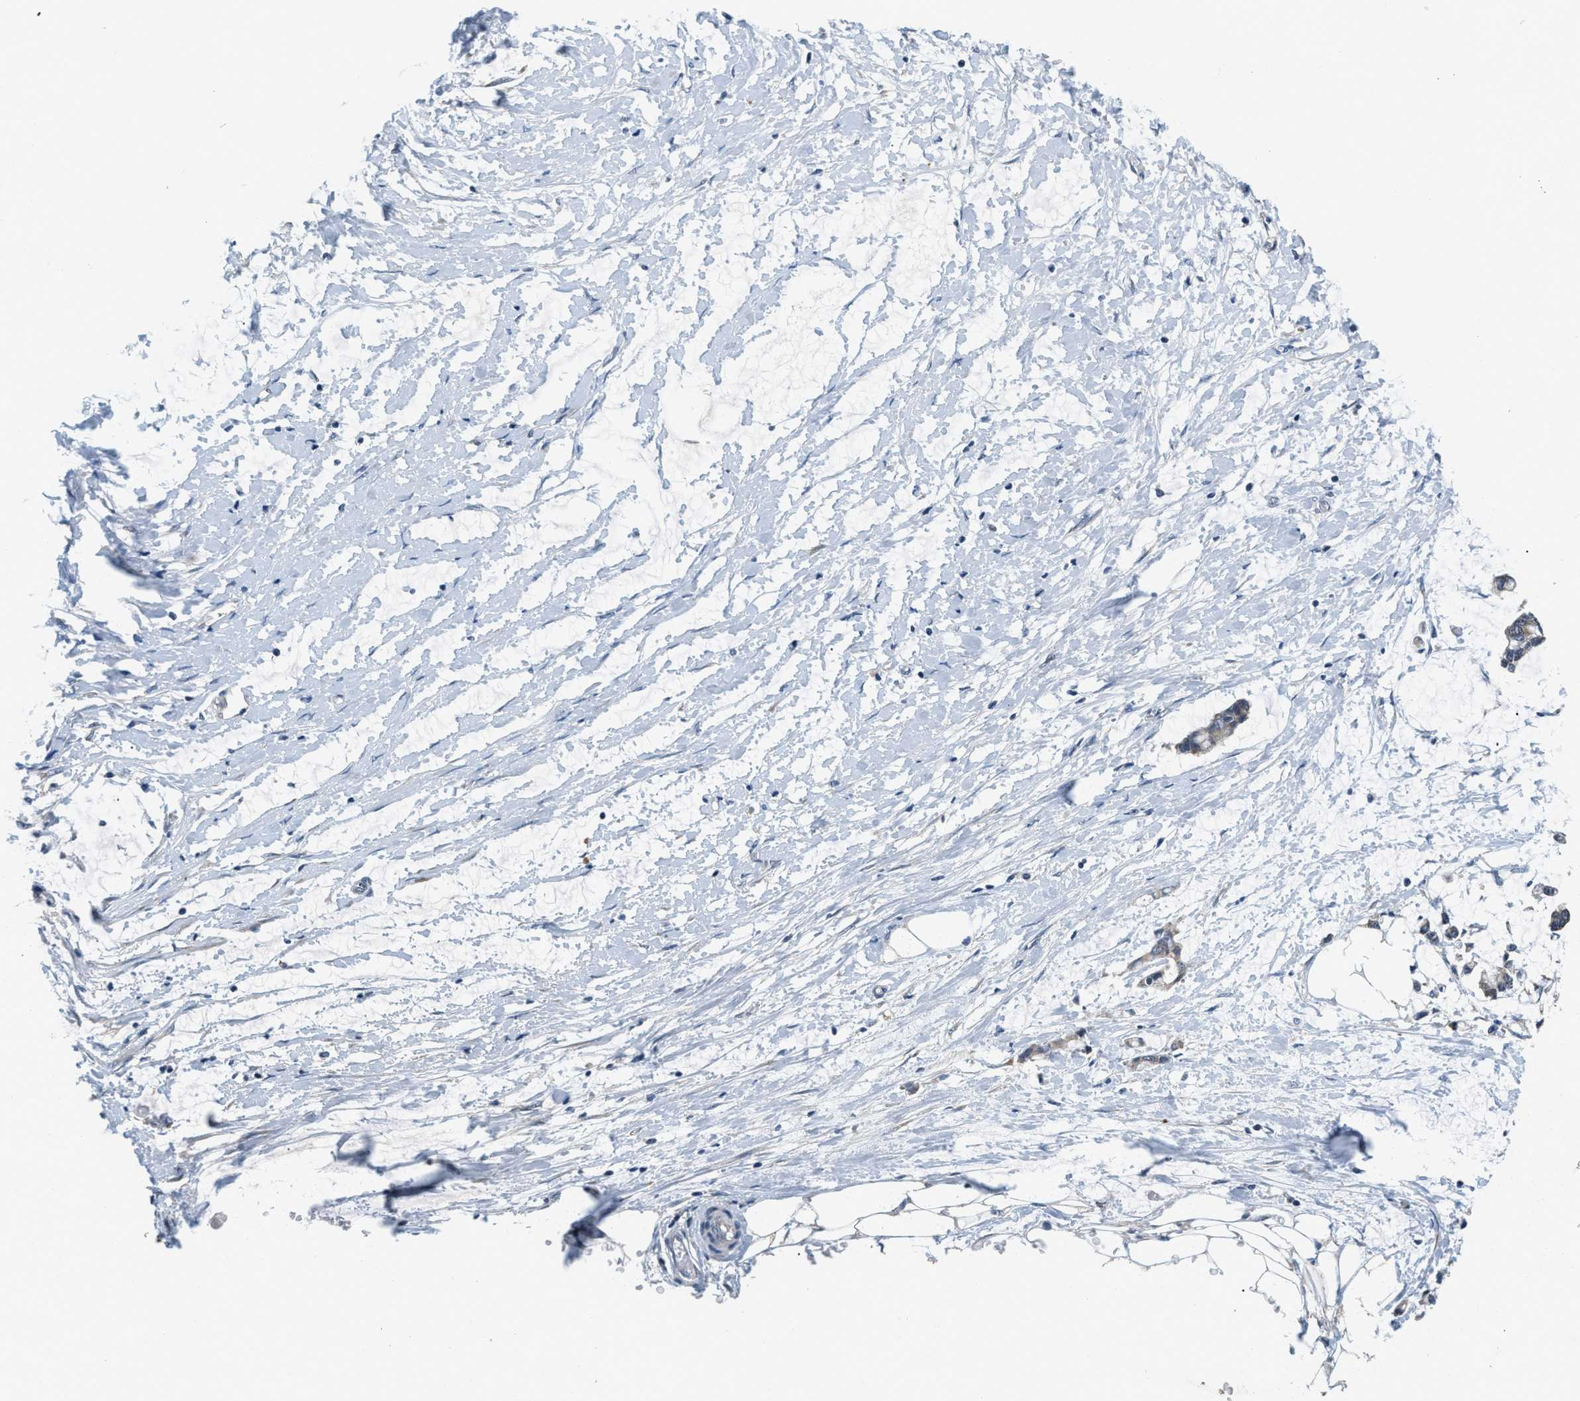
{"staining": {"intensity": "negative", "quantity": "none", "location": "none"}, "tissue": "adipose tissue", "cell_type": "Adipocytes", "image_type": "normal", "snomed": [{"axis": "morphology", "description": "Normal tissue, NOS"}, {"axis": "morphology", "description": "Adenocarcinoma, NOS"}, {"axis": "topography", "description": "Colon"}, {"axis": "topography", "description": "Peripheral nerve tissue"}], "caption": "Immunohistochemistry of normal human adipose tissue exhibits no staining in adipocytes.", "gene": "YAE1", "patient": {"sex": "male", "age": 14}}